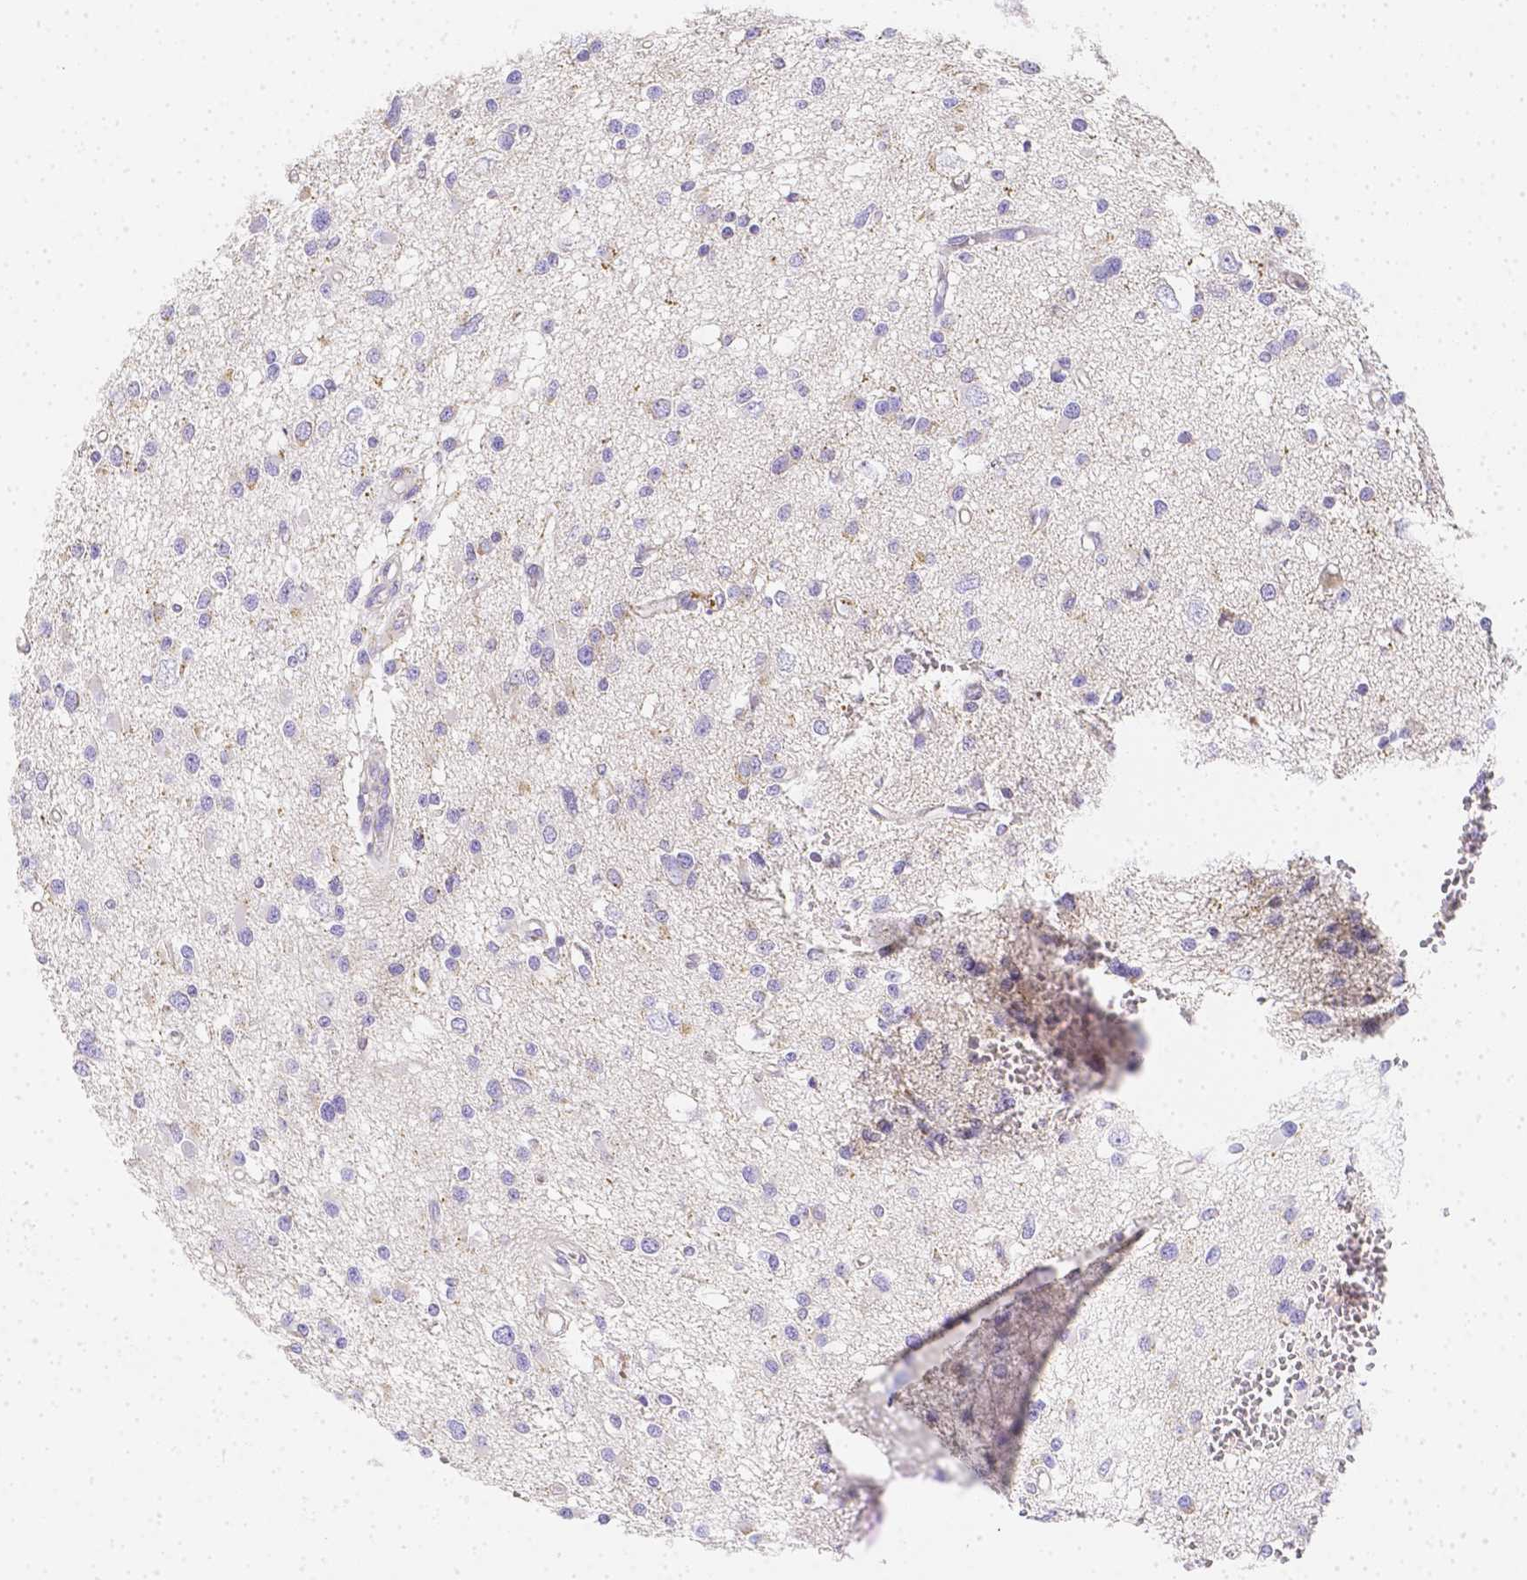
{"staining": {"intensity": "negative", "quantity": "none", "location": "none"}, "tissue": "glioma", "cell_type": "Tumor cells", "image_type": "cancer", "snomed": [{"axis": "morphology", "description": "Glioma, malignant, High grade"}, {"axis": "topography", "description": "Brain"}], "caption": "Micrograph shows no significant protein staining in tumor cells of glioma.", "gene": "ASAH2", "patient": {"sex": "male", "age": 54}}